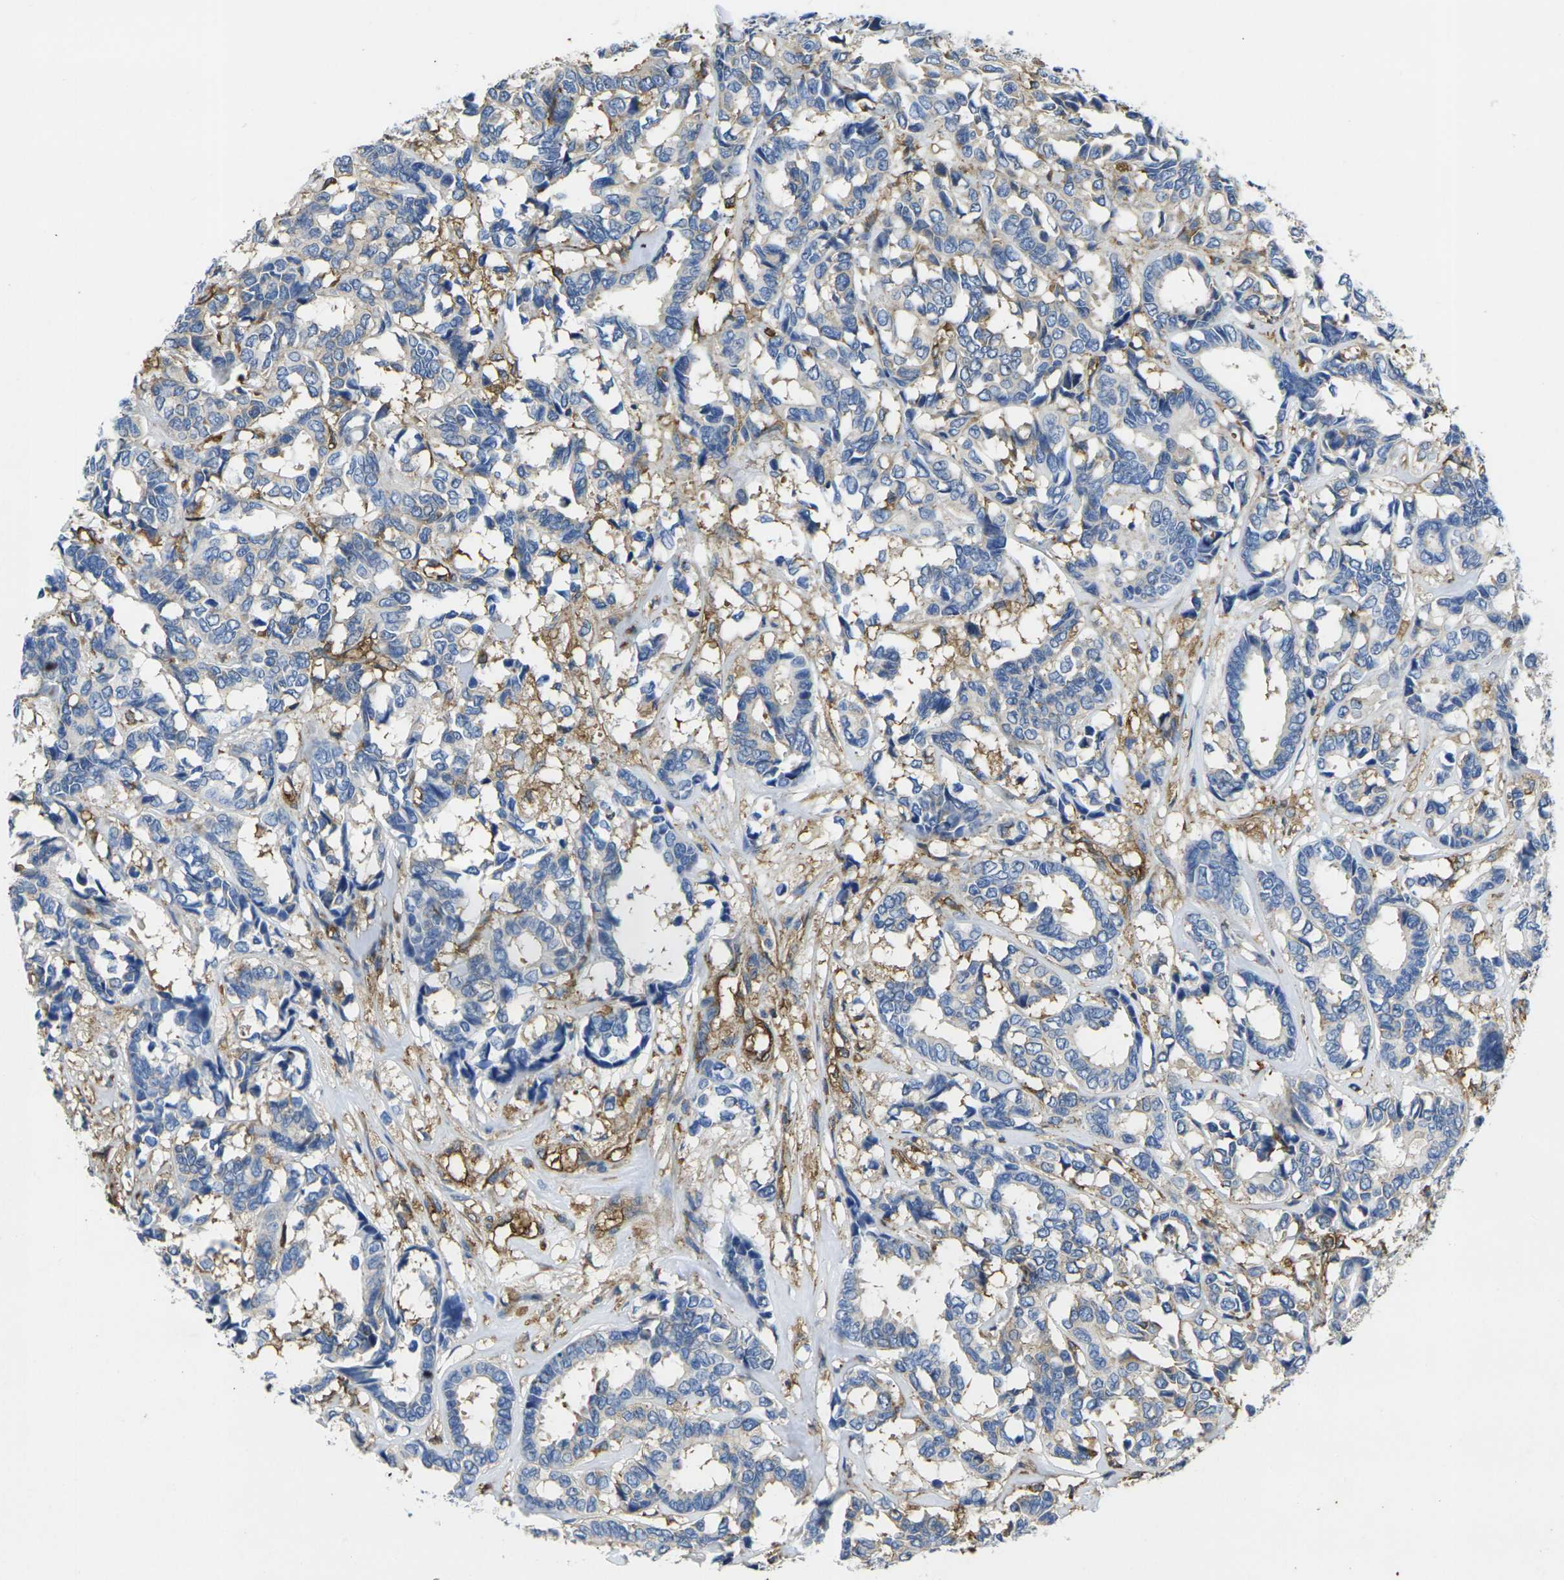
{"staining": {"intensity": "negative", "quantity": "none", "location": "none"}, "tissue": "breast cancer", "cell_type": "Tumor cells", "image_type": "cancer", "snomed": [{"axis": "morphology", "description": "Duct carcinoma"}, {"axis": "topography", "description": "Breast"}], "caption": "Immunohistochemistry image of neoplastic tissue: human infiltrating ductal carcinoma (breast) stained with DAB (3,3'-diaminobenzidine) displays no significant protein positivity in tumor cells.", "gene": "FAM110D", "patient": {"sex": "female", "age": 87}}